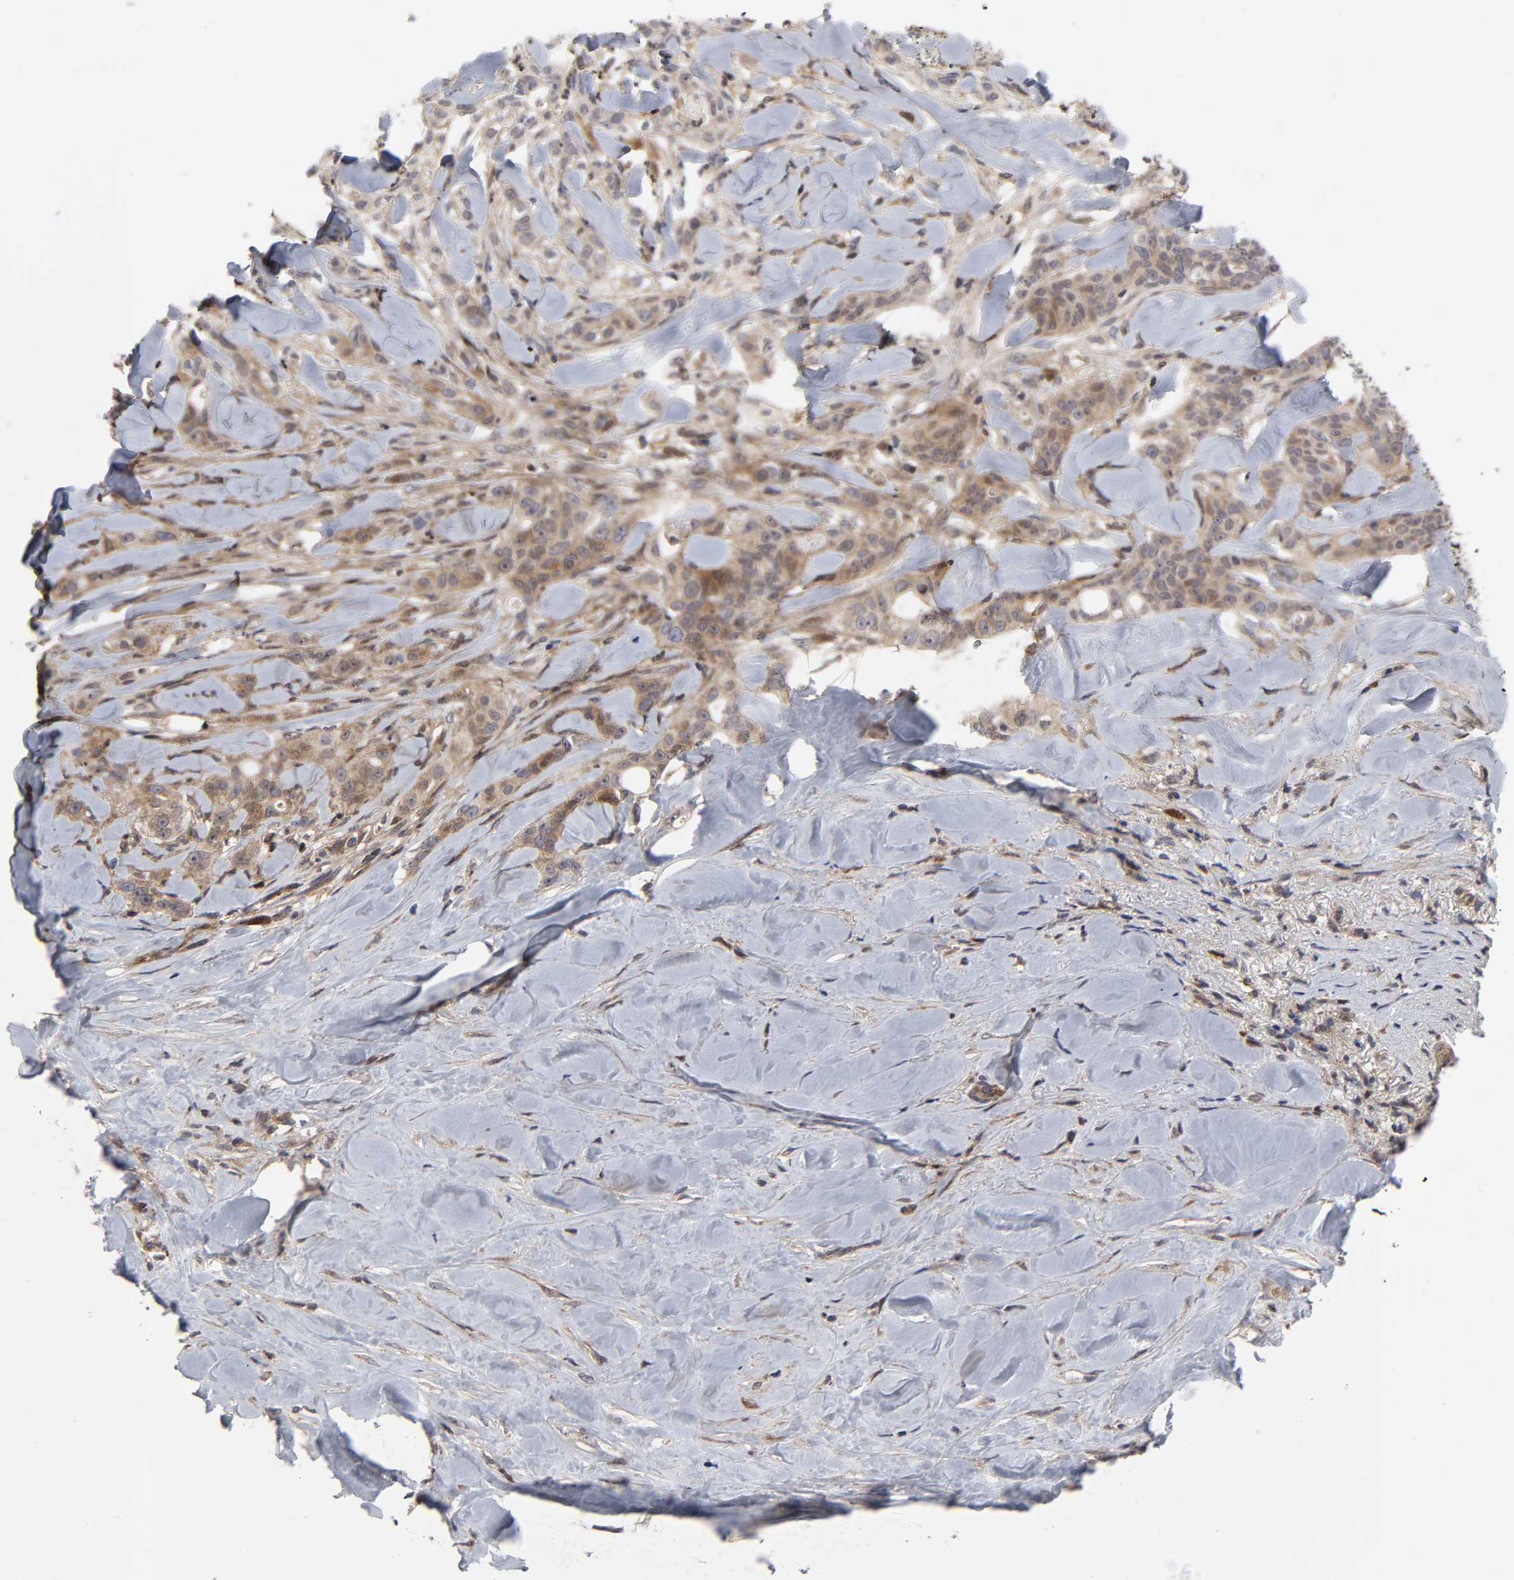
{"staining": {"intensity": "weak", "quantity": ">75%", "location": "cytoplasmic/membranous"}, "tissue": "liver cancer", "cell_type": "Tumor cells", "image_type": "cancer", "snomed": [{"axis": "morphology", "description": "Cholangiocarcinoma"}, {"axis": "topography", "description": "Liver"}], "caption": "A brown stain shows weak cytoplasmic/membranous expression of a protein in cholangiocarcinoma (liver) tumor cells.", "gene": "CASP9", "patient": {"sex": "female", "age": 67}}